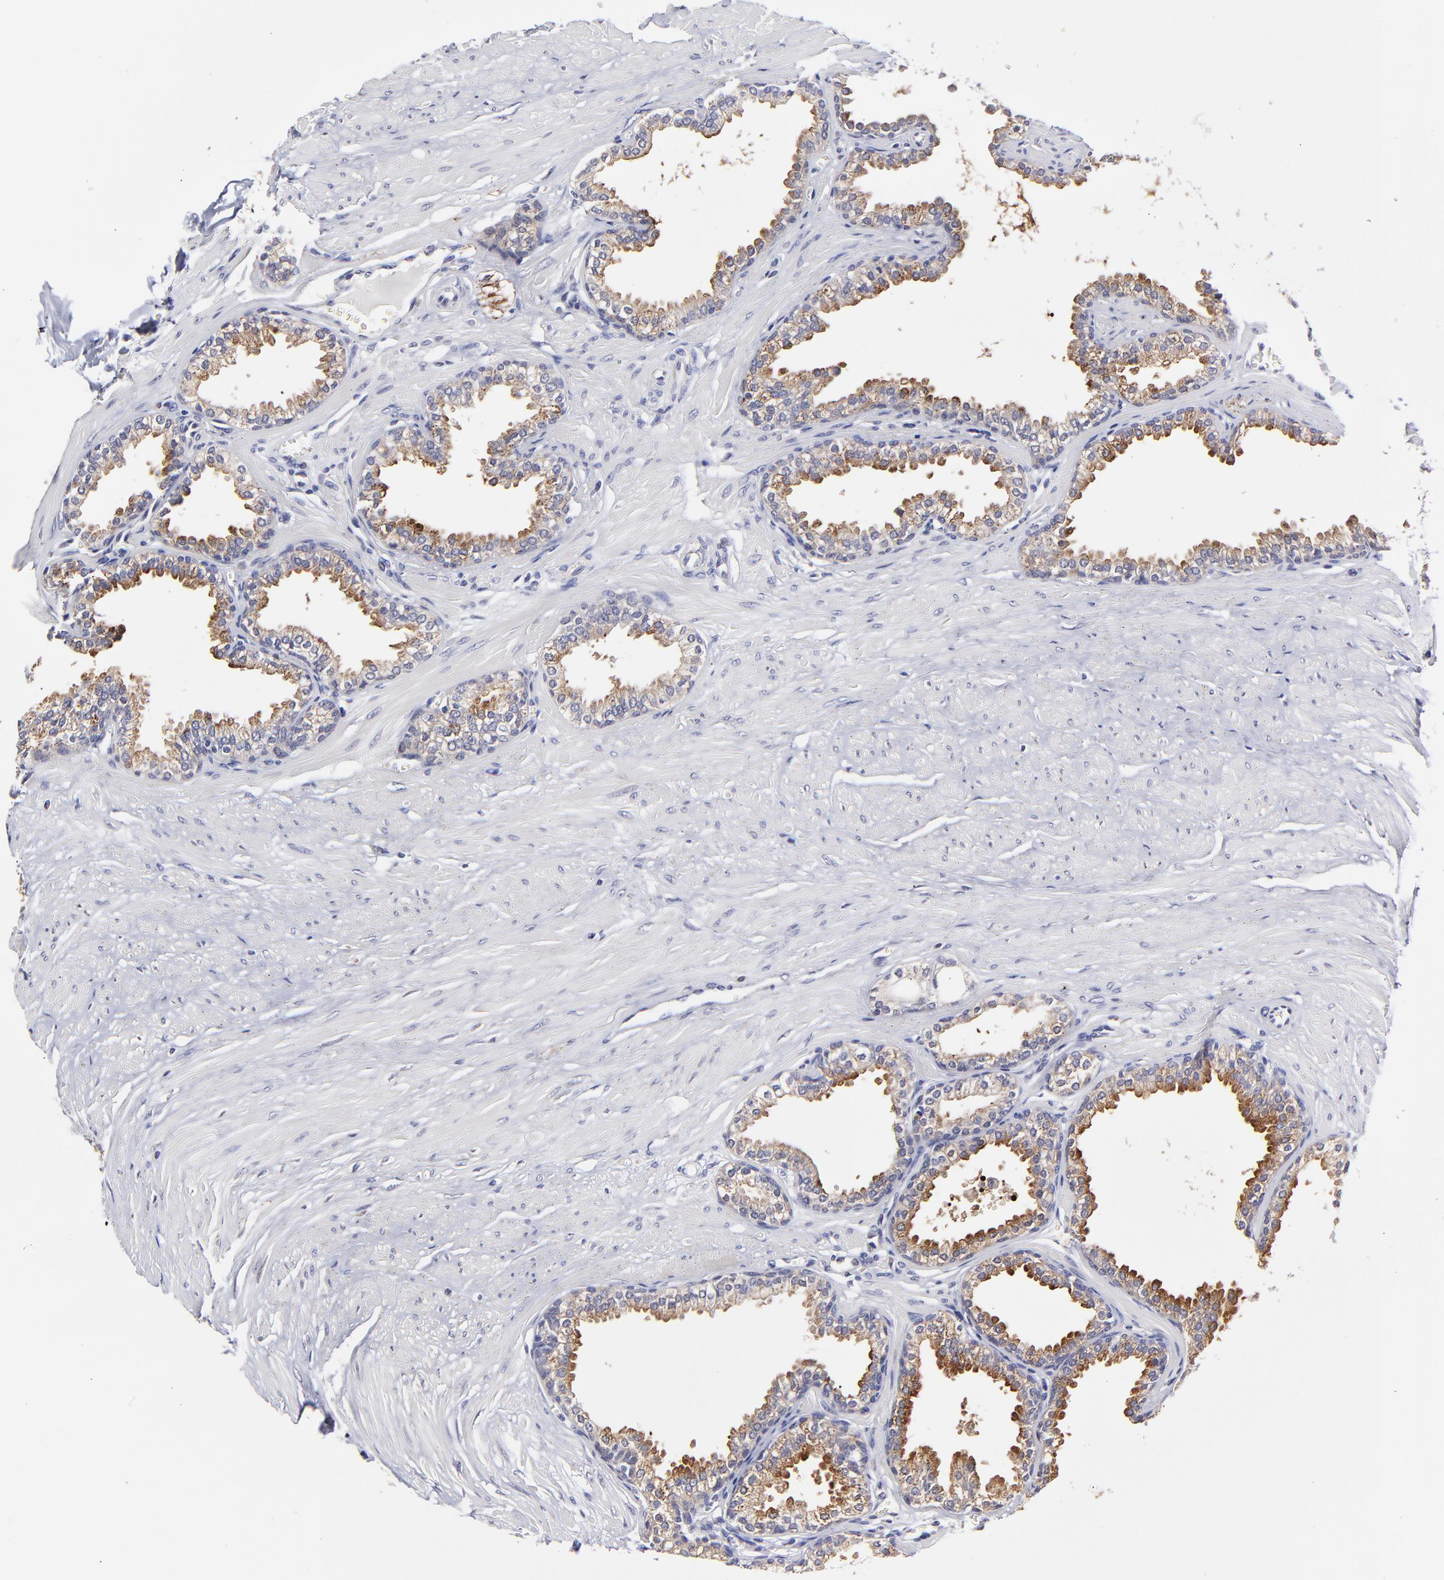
{"staining": {"intensity": "weak", "quantity": ">75%", "location": "cytoplasmic/membranous"}, "tissue": "prostate", "cell_type": "Glandular cells", "image_type": "normal", "snomed": [{"axis": "morphology", "description": "Normal tissue, NOS"}, {"axis": "topography", "description": "Prostate"}], "caption": "Protein expression analysis of normal human prostate reveals weak cytoplasmic/membranous expression in approximately >75% of glandular cells. Immunohistochemistry stains the protein of interest in brown and the nuclei are stained blue.", "gene": "BTG2", "patient": {"sex": "male", "age": 64}}